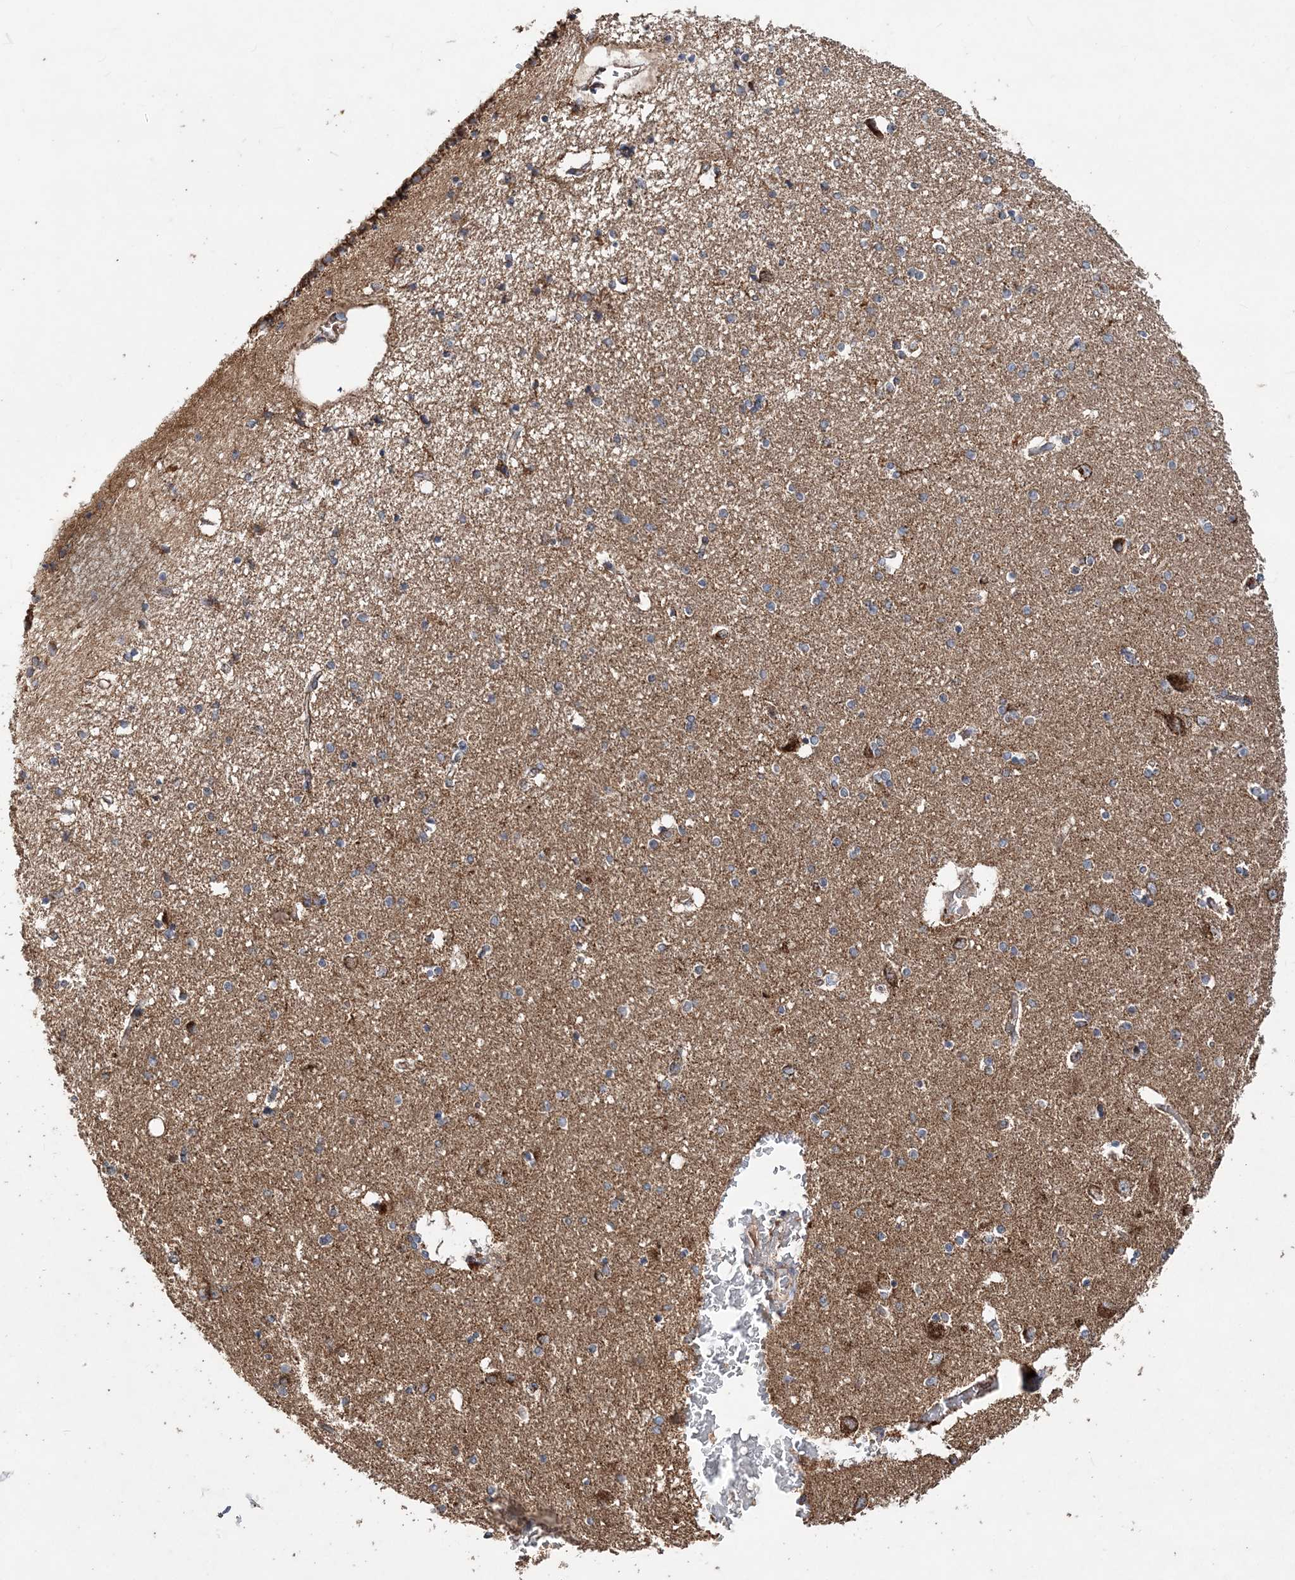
{"staining": {"intensity": "moderate", "quantity": "25%-75%", "location": "cytoplasmic/membranous"}, "tissue": "hippocampus", "cell_type": "Glial cells", "image_type": "normal", "snomed": [{"axis": "morphology", "description": "Normal tissue, NOS"}, {"axis": "topography", "description": "Hippocampus"}], "caption": "Moderate cytoplasmic/membranous expression for a protein is appreciated in approximately 25%-75% of glial cells of normal hippocampus using immunohistochemistry.", "gene": "POC5", "patient": {"sex": "female", "age": 54}}